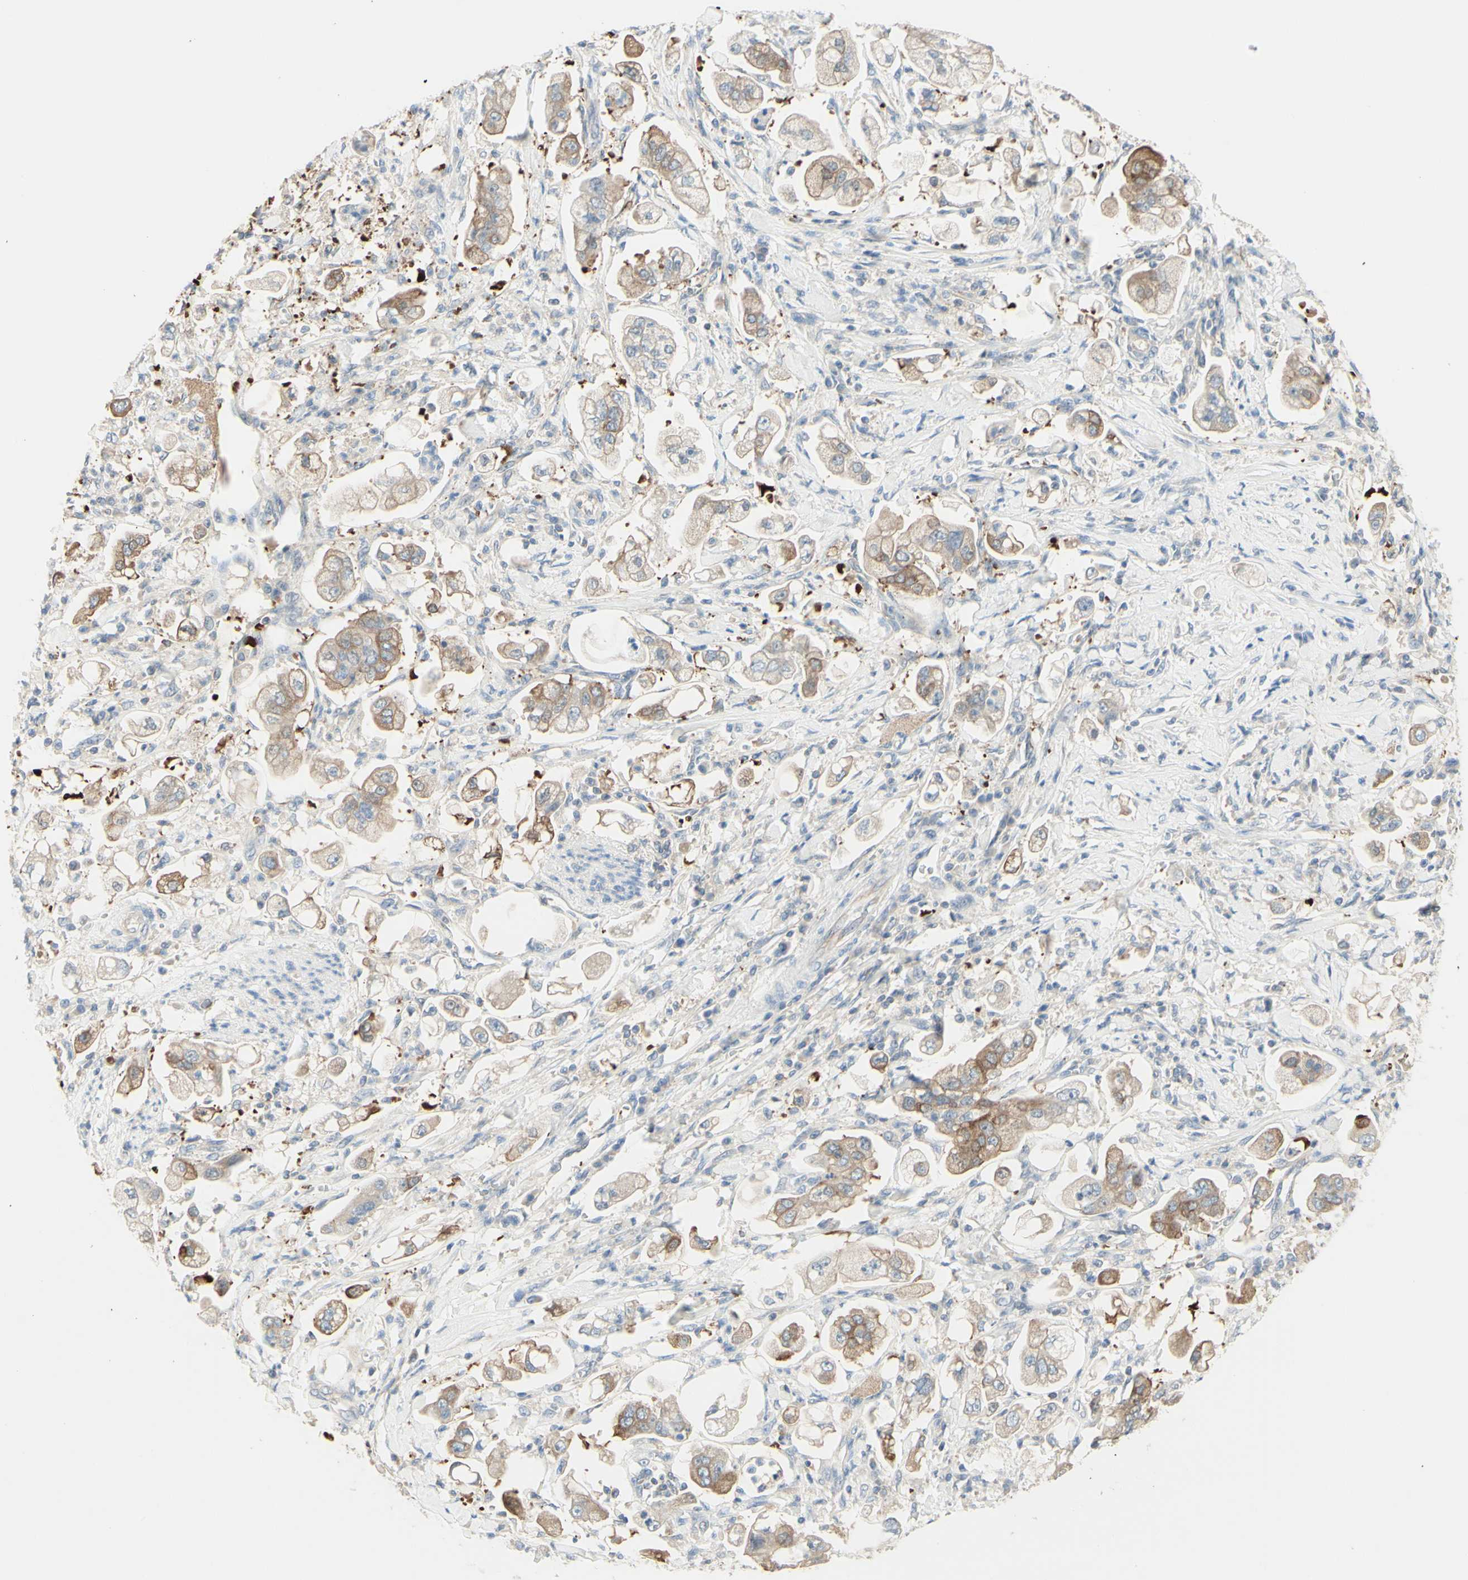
{"staining": {"intensity": "moderate", "quantity": ">75%", "location": "cytoplasmic/membranous"}, "tissue": "stomach cancer", "cell_type": "Tumor cells", "image_type": "cancer", "snomed": [{"axis": "morphology", "description": "Adenocarcinoma, NOS"}, {"axis": "topography", "description": "Stomach"}], "caption": "High-magnification brightfield microscopy of stomach cancer (adenocarcinoma) stained with DAB (brown) and counterstained with hematoxylin (blue). tumor cells exhibit moderate cytoplasmic/membranous staining is identified in approximately>75% of cells. Immunohistochemistry (ihc) stains the protein in brown and the nuclei are stained blue.", "gene": "MTM1", "patient": {"sex": "male", "age": 62}}